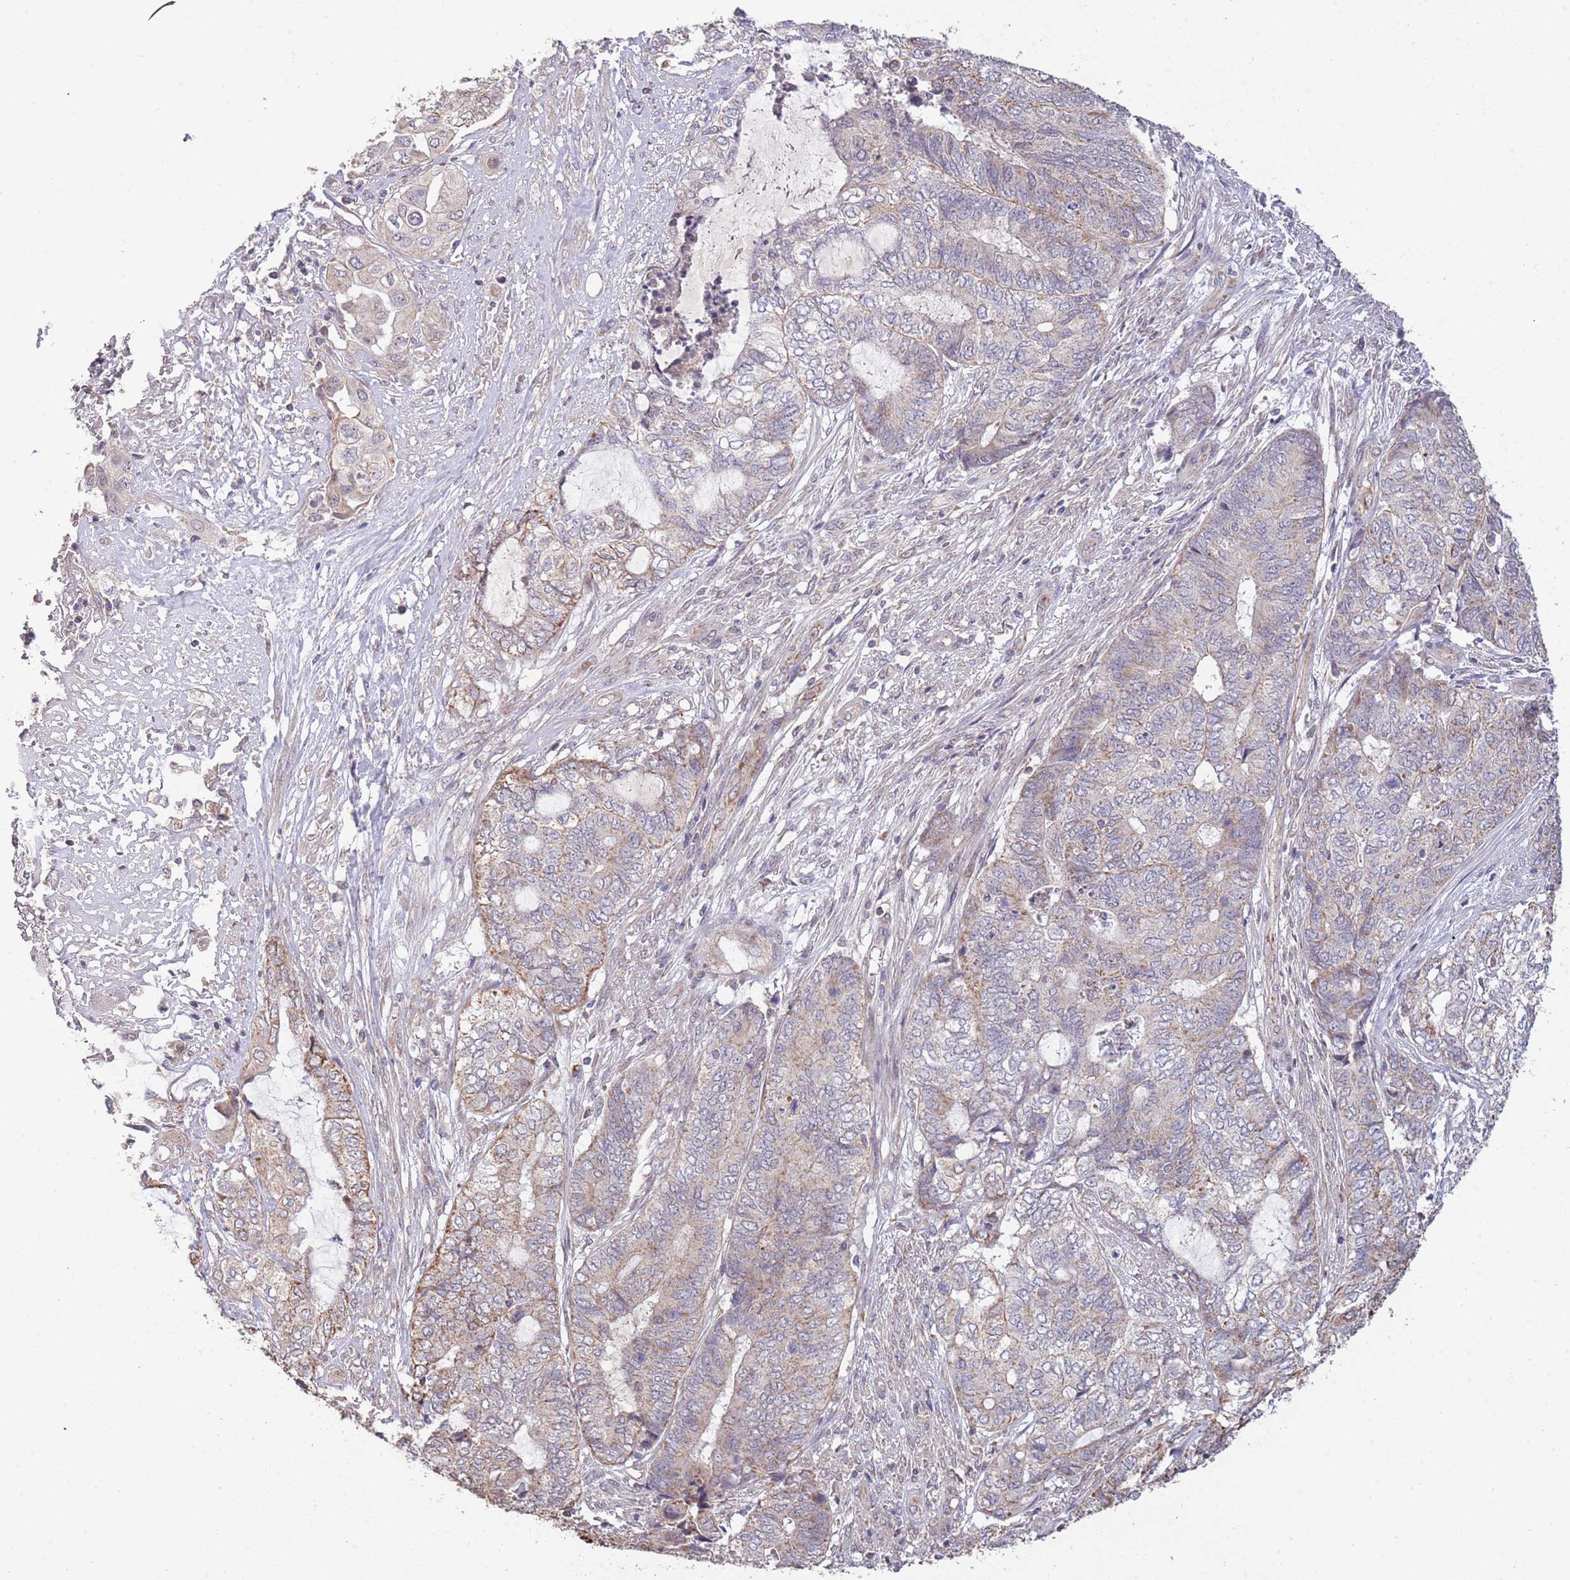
{"staining": {"intensity": "moderate", "quantity": "<25%", "location": "cytoplasmic/membranous"}, "tissue": "endometrial cancer", "cell_type": "Tumor cells", "image_type": "cancer", "snomed": [{"axis": "morphology", "description": "Adenocarcinoma, NOS"}, {"axis": "topography", "description": "Uterus"}, {"axis": "topography", "description": "Endometrium"}], "caption": "Moderate cytoplasmic/membranous expression for a protein is identified in about <25% of tumor cells of adenocarcinoma (endometrial) using immunohistochemistry (IHC).", "gene": "IVD", "patient": {"sex": "female", "age": 70}}